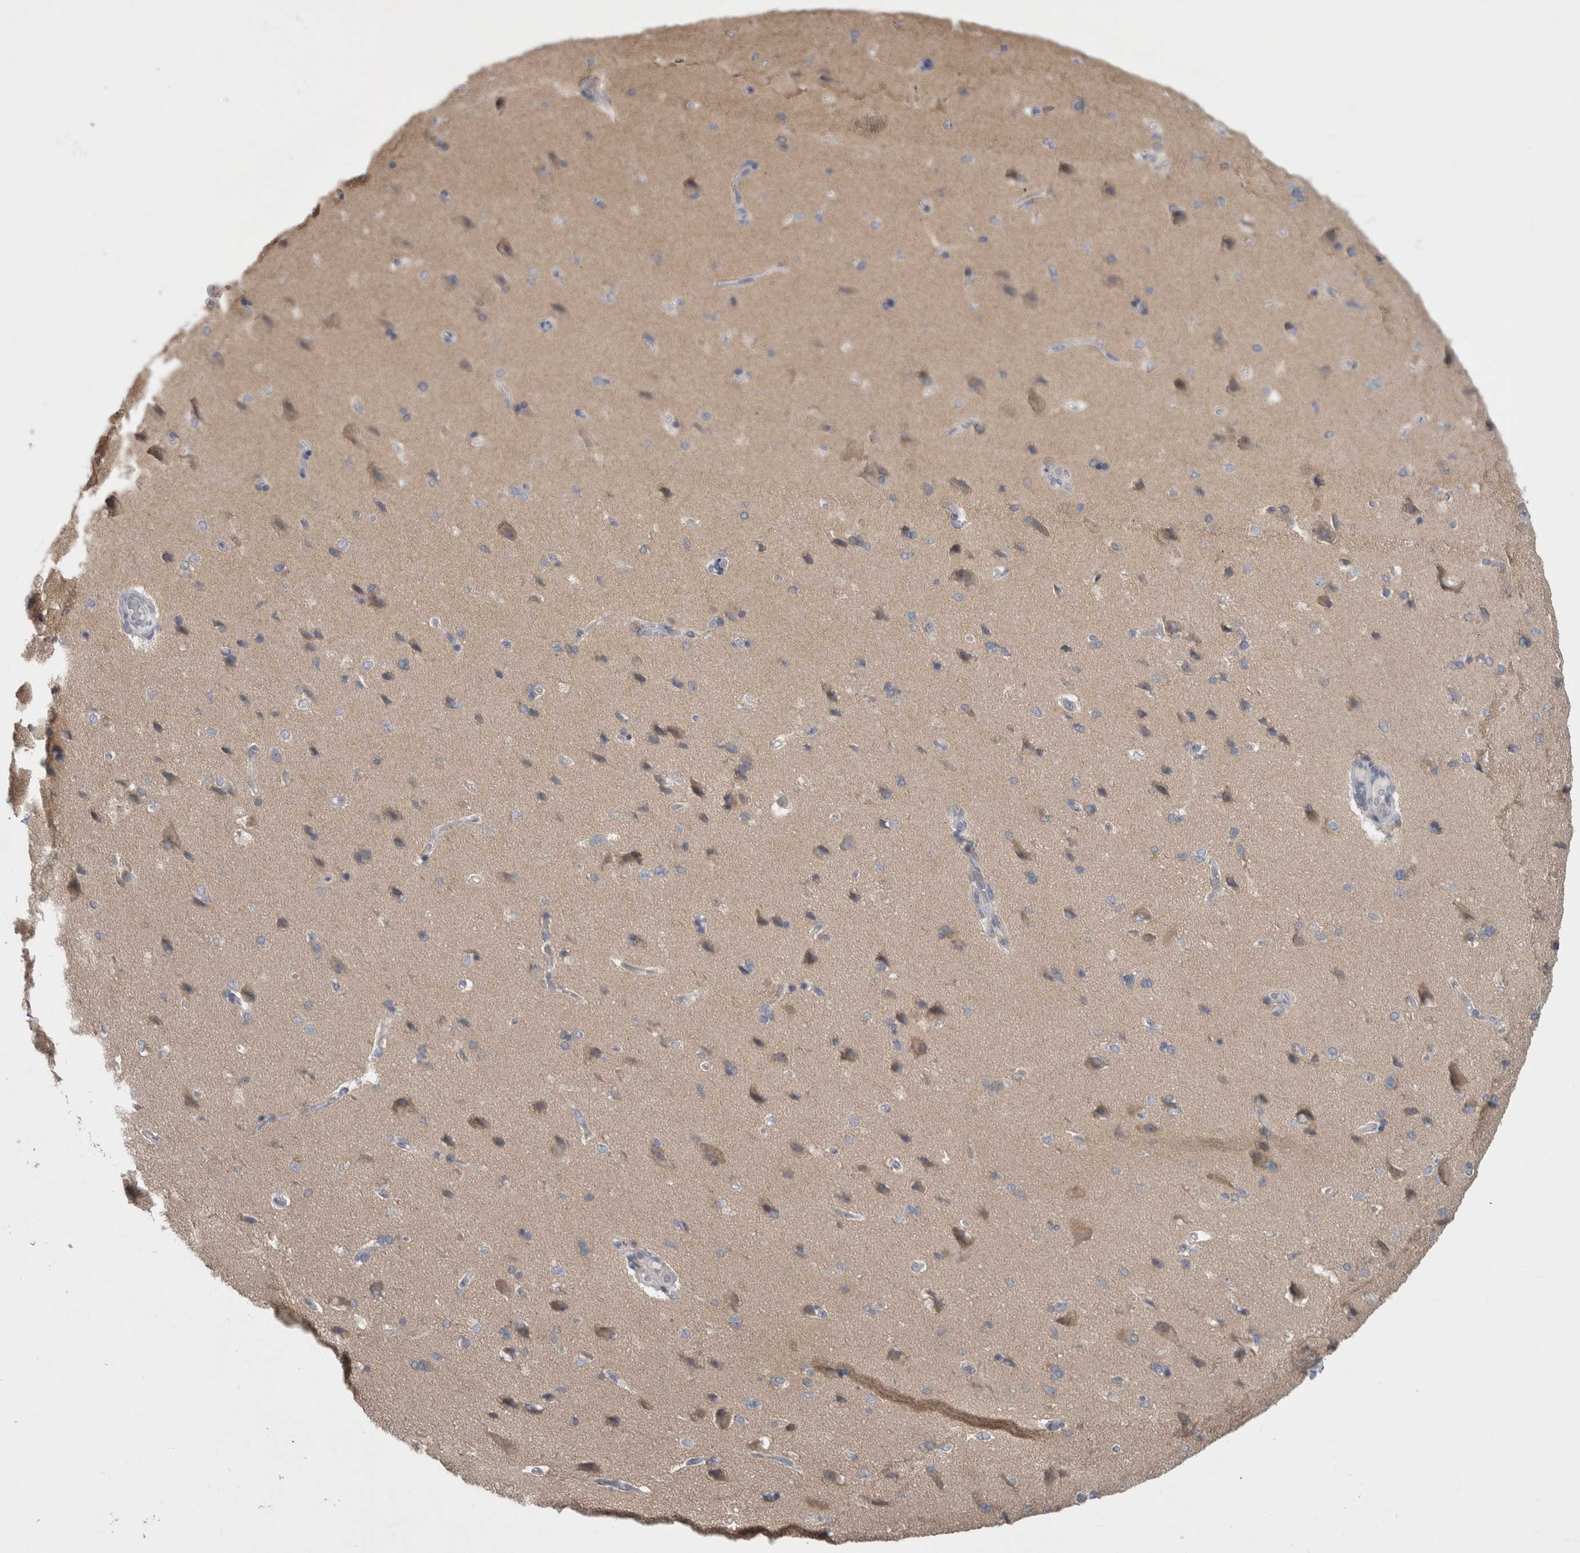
{"staining": {"intensity": "negative", "quantity": "none", "location": "none"}, "tissue": "cerebral cortex", "cell_type": "Endothelial cells", "image_type": "normal", "snomed": [{"axis": "morphology", "description": "Normal tissue, NOS"}, {"axis": "topography", "description": "Cerebral cortex"}], "caption": "Endothelial cells are negative for brown protein staining in unremarkable cerebral cortex.", "gene": "LRRC40", "patient": {"sex": "male", "age": 62}}